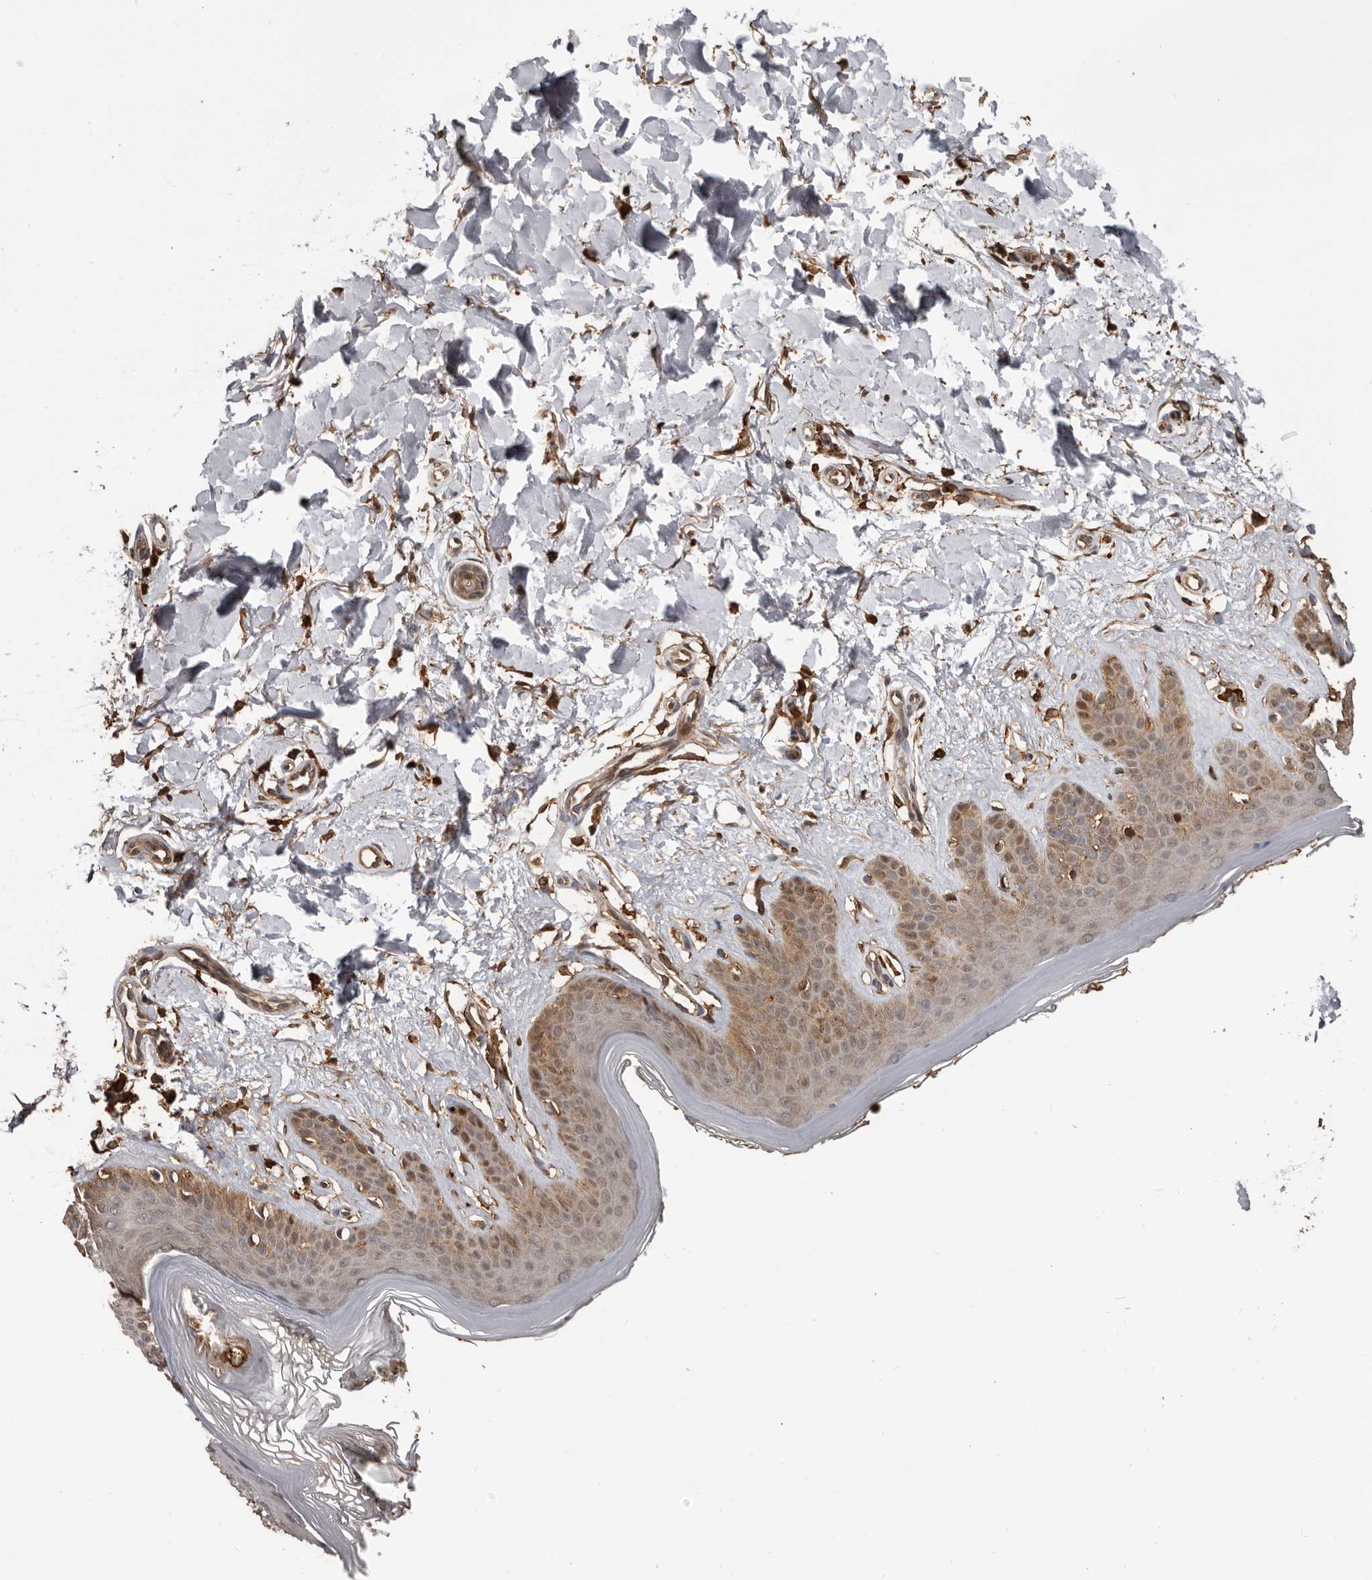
{"staining": {"intensity": "moderate", "quantity": ">75%", "location": "cytoplasmic/membranous"}, "tissue": "skin", "cell_type": "Fibroblasts", "image_type": "normal", "snomed": [{"axis": "morphology", "description": "Normal tissue, NOS"}, {"axis": "topography", "description": "Skin"}], "caption": "Human skin stained with a brown dye demonstrates moderate cytoplasmic/membranous positive expression in approximately >75% of fibroblasts.", "gene": "PRR12", "patient": {"sex": "female", "age": 64}}